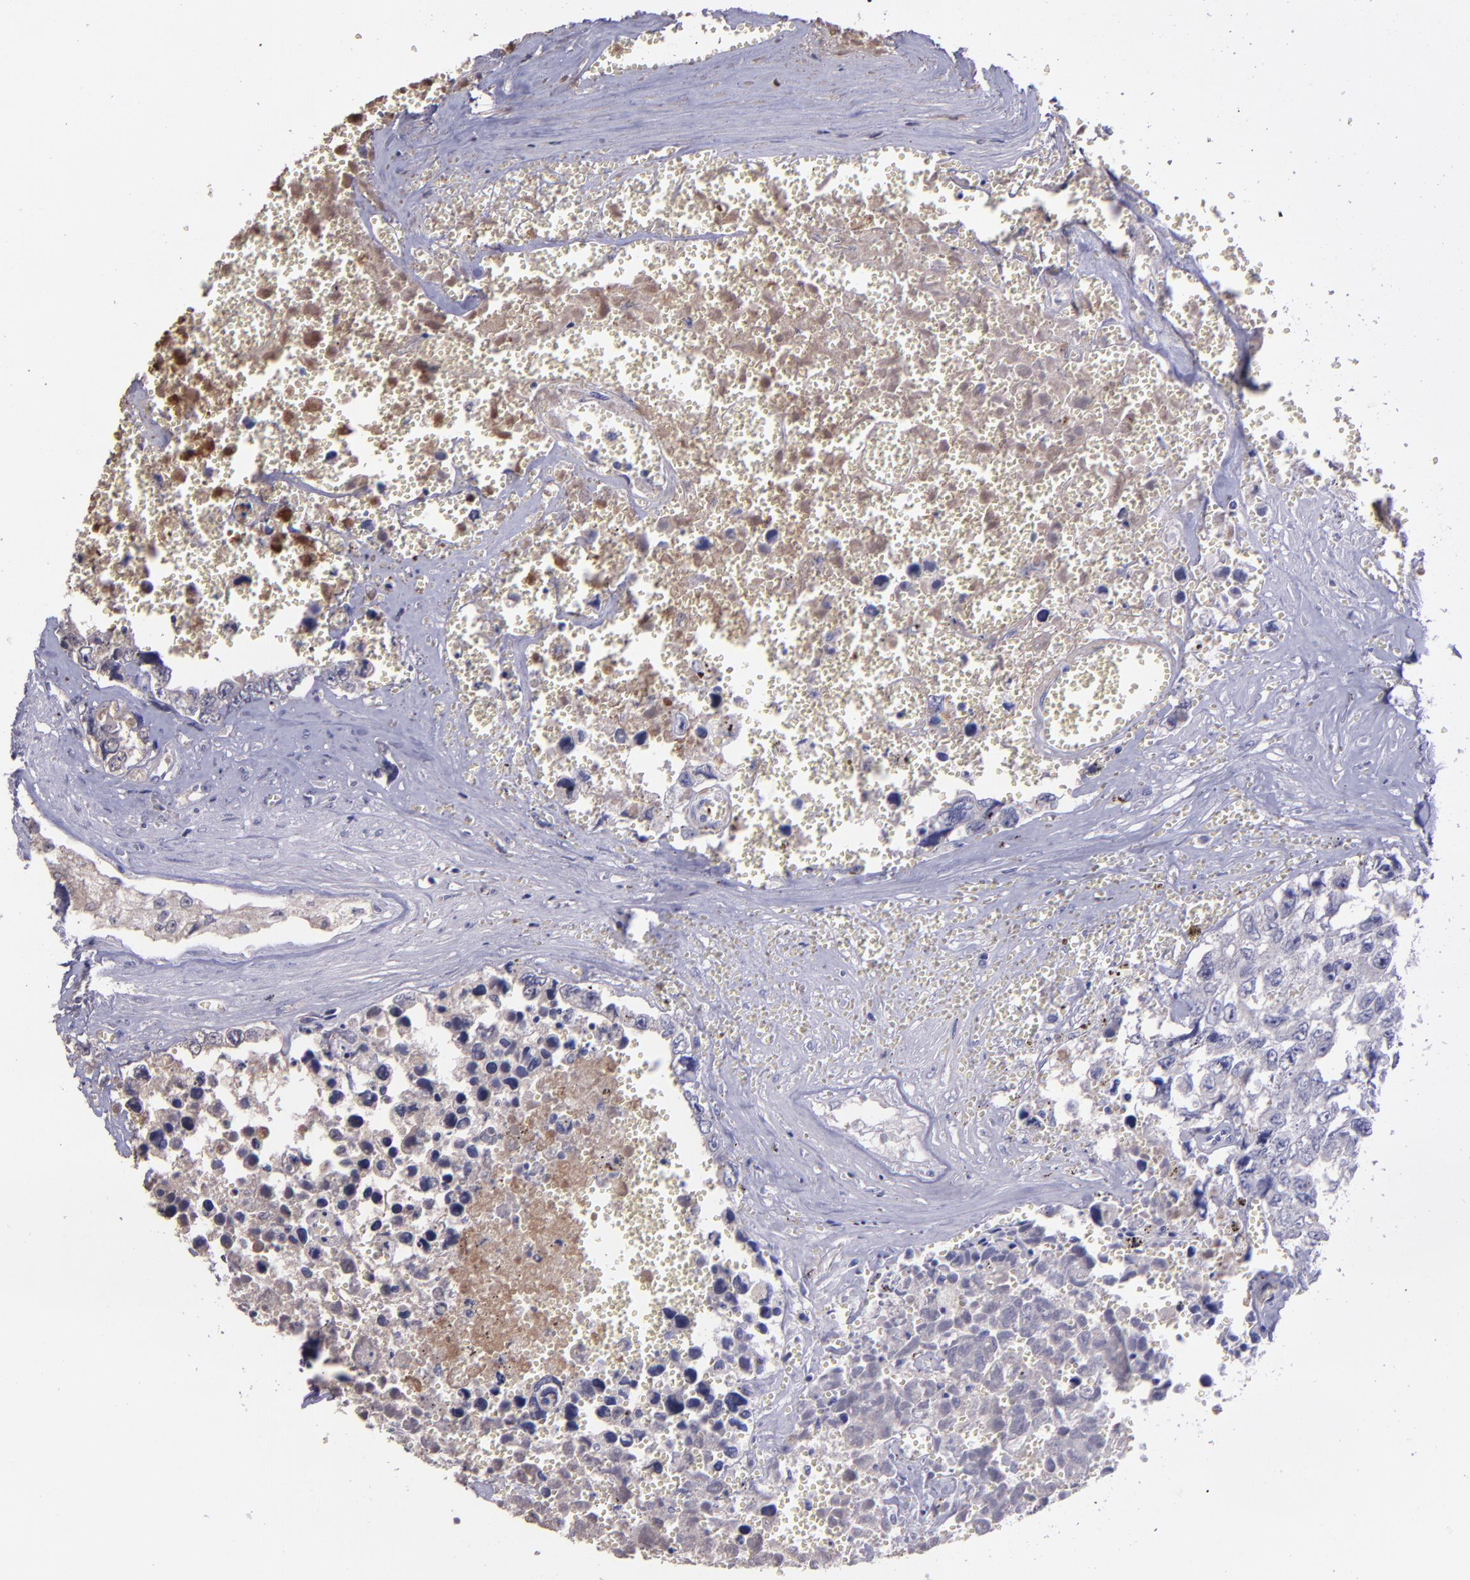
{"staining": {"intensity": "weak", "quantity": "<25%", "location": "cytoplasmic/membranous"}, "tissue": "testis cancer", "cell_type": "Tumor cells", "image_type": "cancer", "snomed": [{"axis": "morphology", "description": "Carcinoma, Embryonal, NOS"}, {"axis": "topography", "description": "Testis"}], "caption": "Tumor cells show no significant positivity in testis cancer (embryonal carcinoma). Nuclei are stained in blue.", "gene": "SERPINF2", "patient": {"sex": "male", "age": 31}}